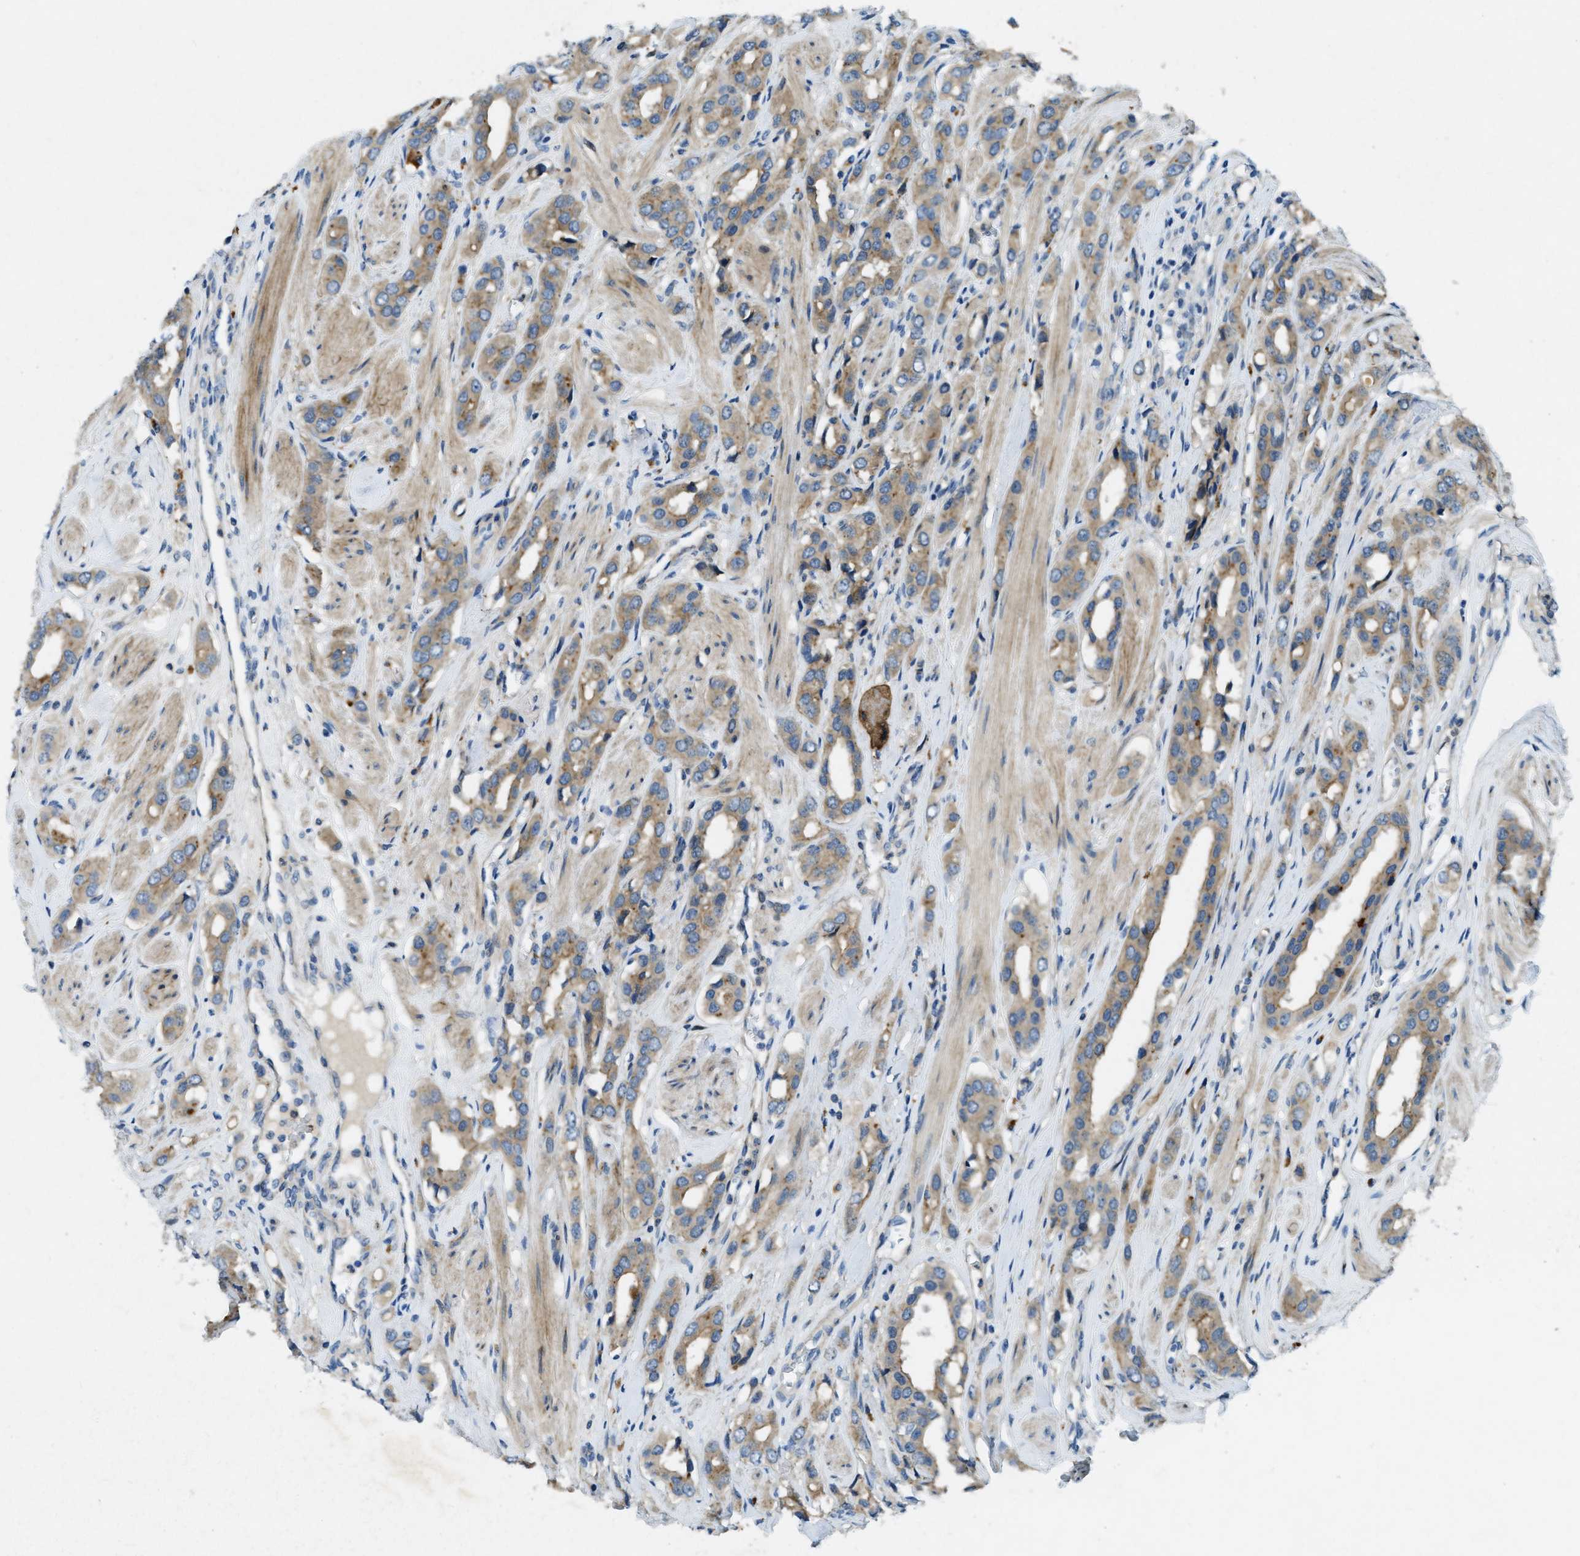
{"staining": {"intensity": "weak", "quantity": ">75%", "location": "cytoplasmic/membranous"}, "tissue": "prostate cancer", "cell_type": "Tumor cells", "image_type": "cancer", "snomed": [{"axis": "morphology", "description": "Adenocarcinoma, High grade"}, {"axis": "topography", "description": "Prostate"}], "caption": "Human prostate cancer (adenocarcinoma (high-grade)) stained for a protein (brown) shows weak cytoplasmic/membranous positive staining in approximately >75% of tumor cells.", "gene": "SNX14", "patient": {"sex": "male", "age": 52}}